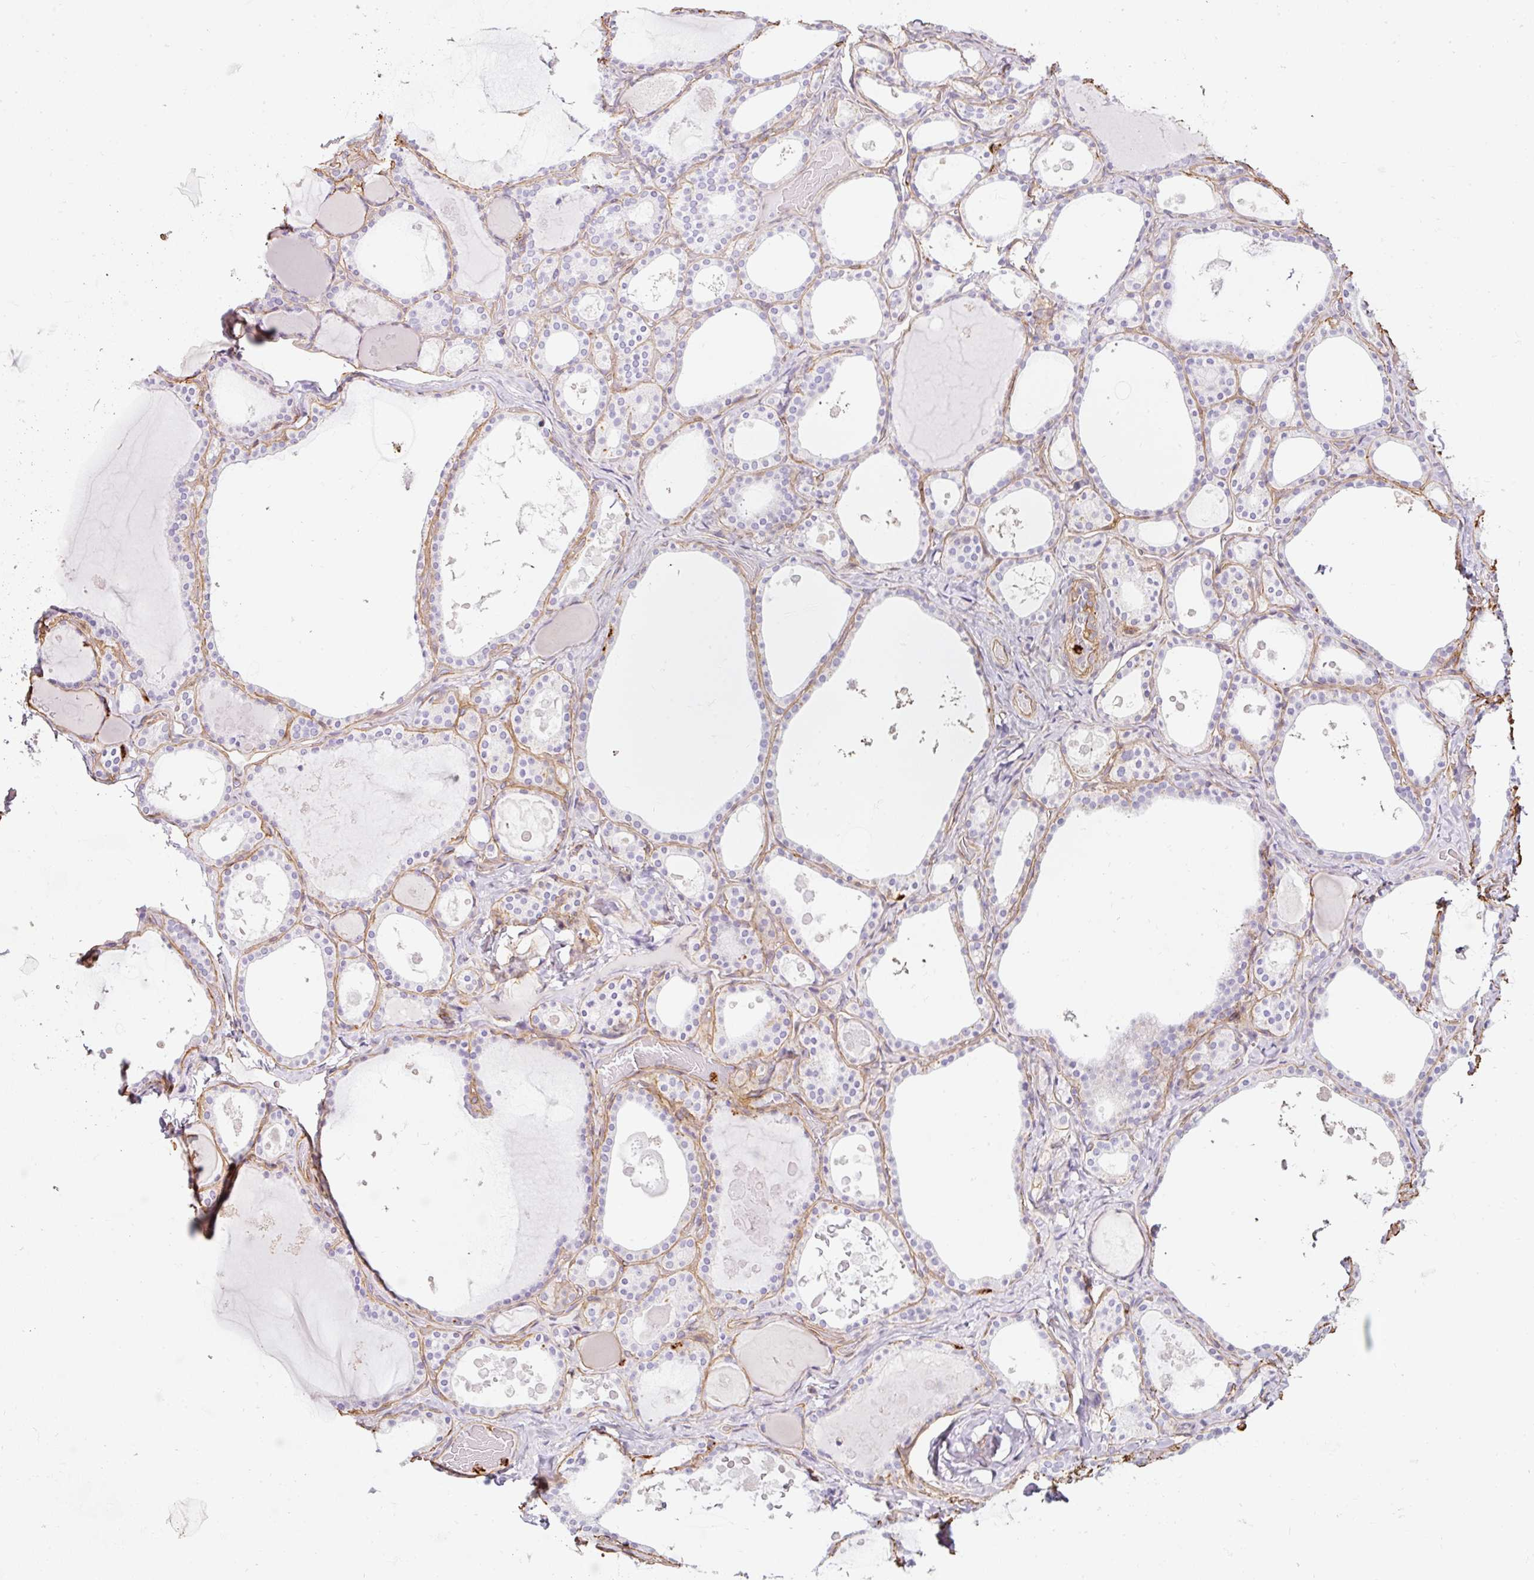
{"staining": {"intensity": "negative", "quantity": "none", "location": "none"}, "tissue": "thyroid gland", "cell_type": "Glandular cells", "image_type": "normal", "snomed": [{"axis": "morphology", "description": "Normal tissue, NOS"}, {"axis": "topography", "description": "Thyroid gland"}], "caption": "Human thyroid gland stained for a protein using immunohistochemistry demonstrates no positivity in glandular cells.", "gene": "LOXL4", "patient": {"sex": "male", "age": 56}}